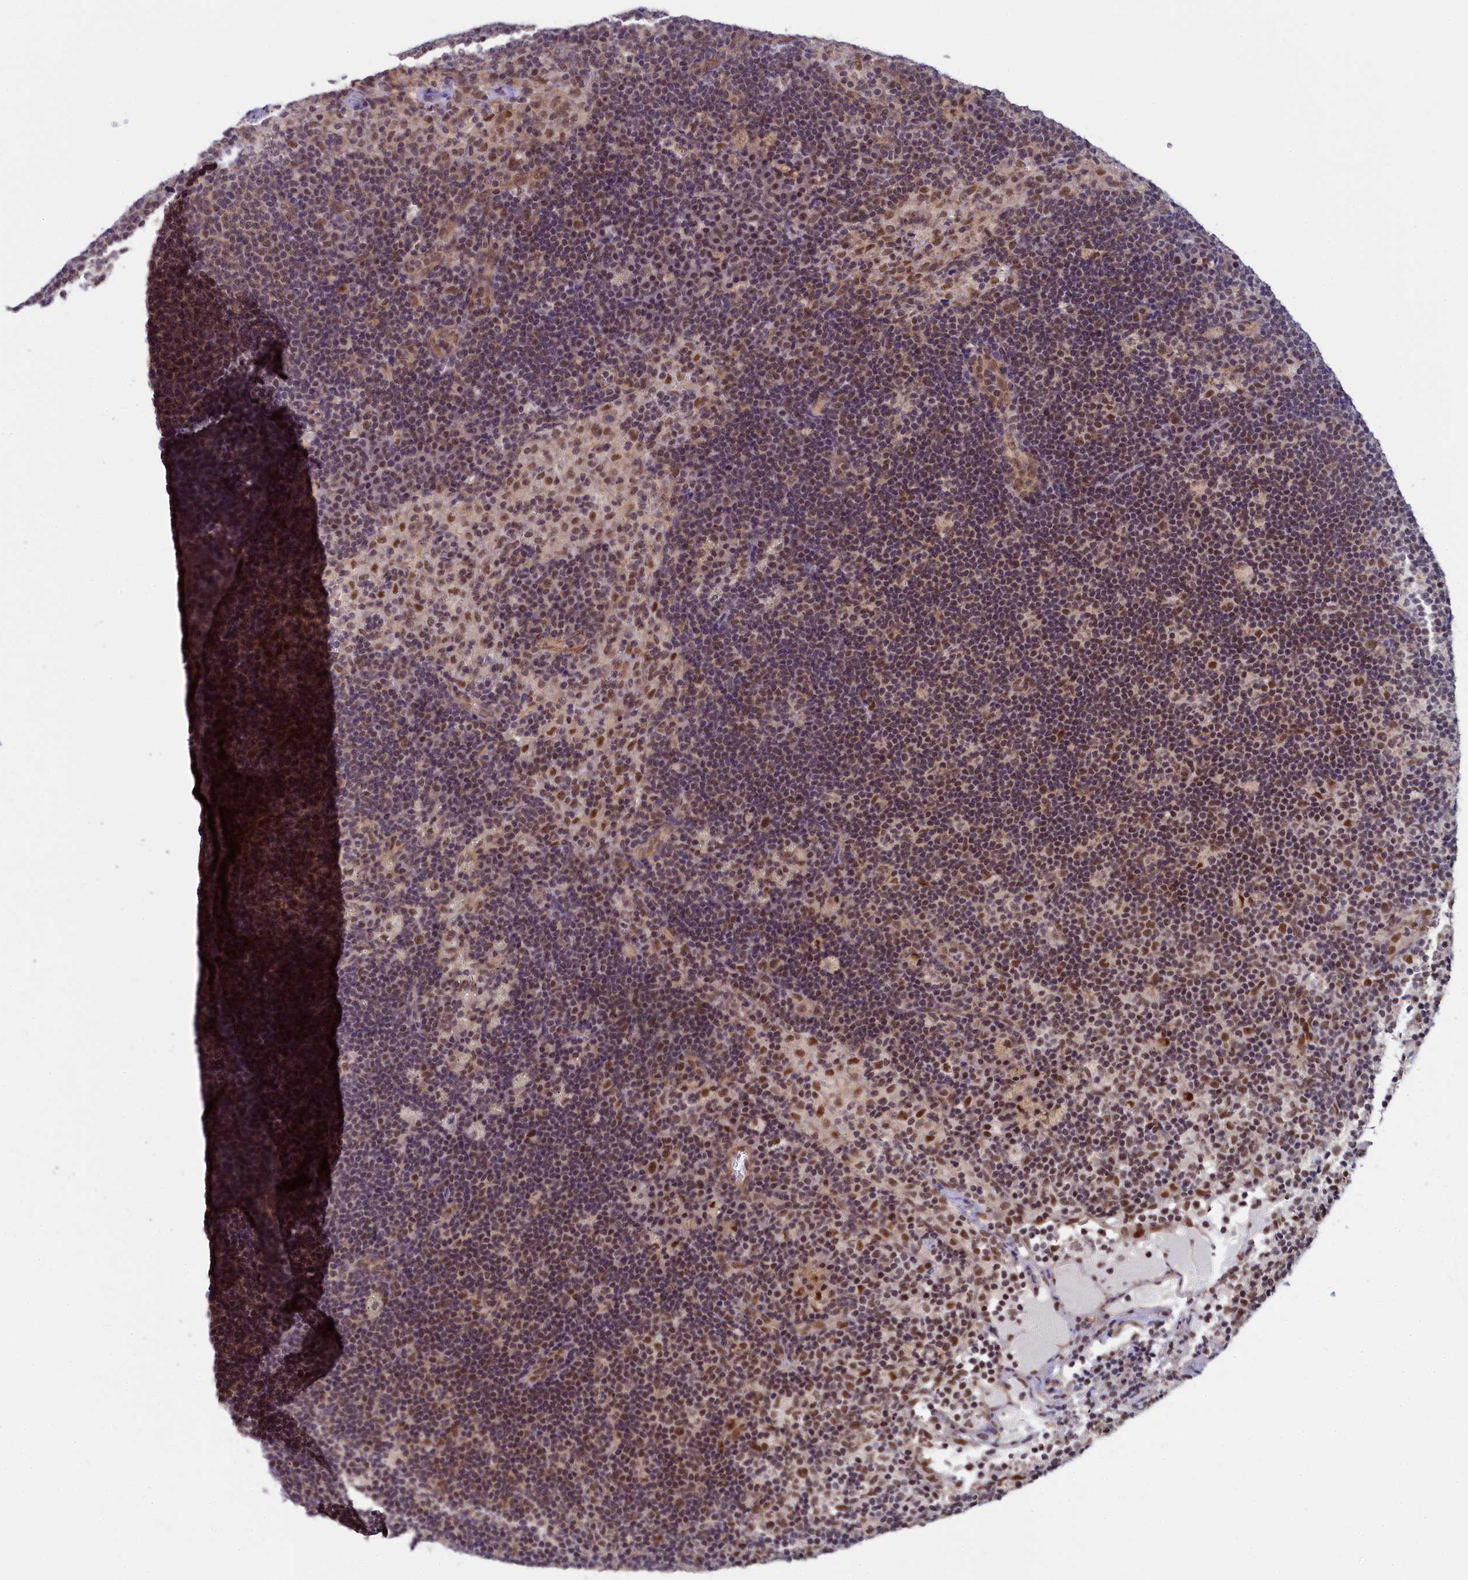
{"staining": {"intensity": "weak", "quantity": "25%-75%", "location": "nuclear"}, "tissue": "lymph node", "cell_type": "Germinal center cells", "image_type": "normal", "snomed": [{"axis": "morphology", "description": "Normal tissue, NOS"}, {"axis": "topography", "description": "Lymph node"}], "caption": "Brown immunohistochemical staining in unremarkable human lymph node displays weak nuclear staining in approximately 25%-75% of germinal center cells.", "gene": "INTS14", "patient": {"sex": "female", "age": 70}}